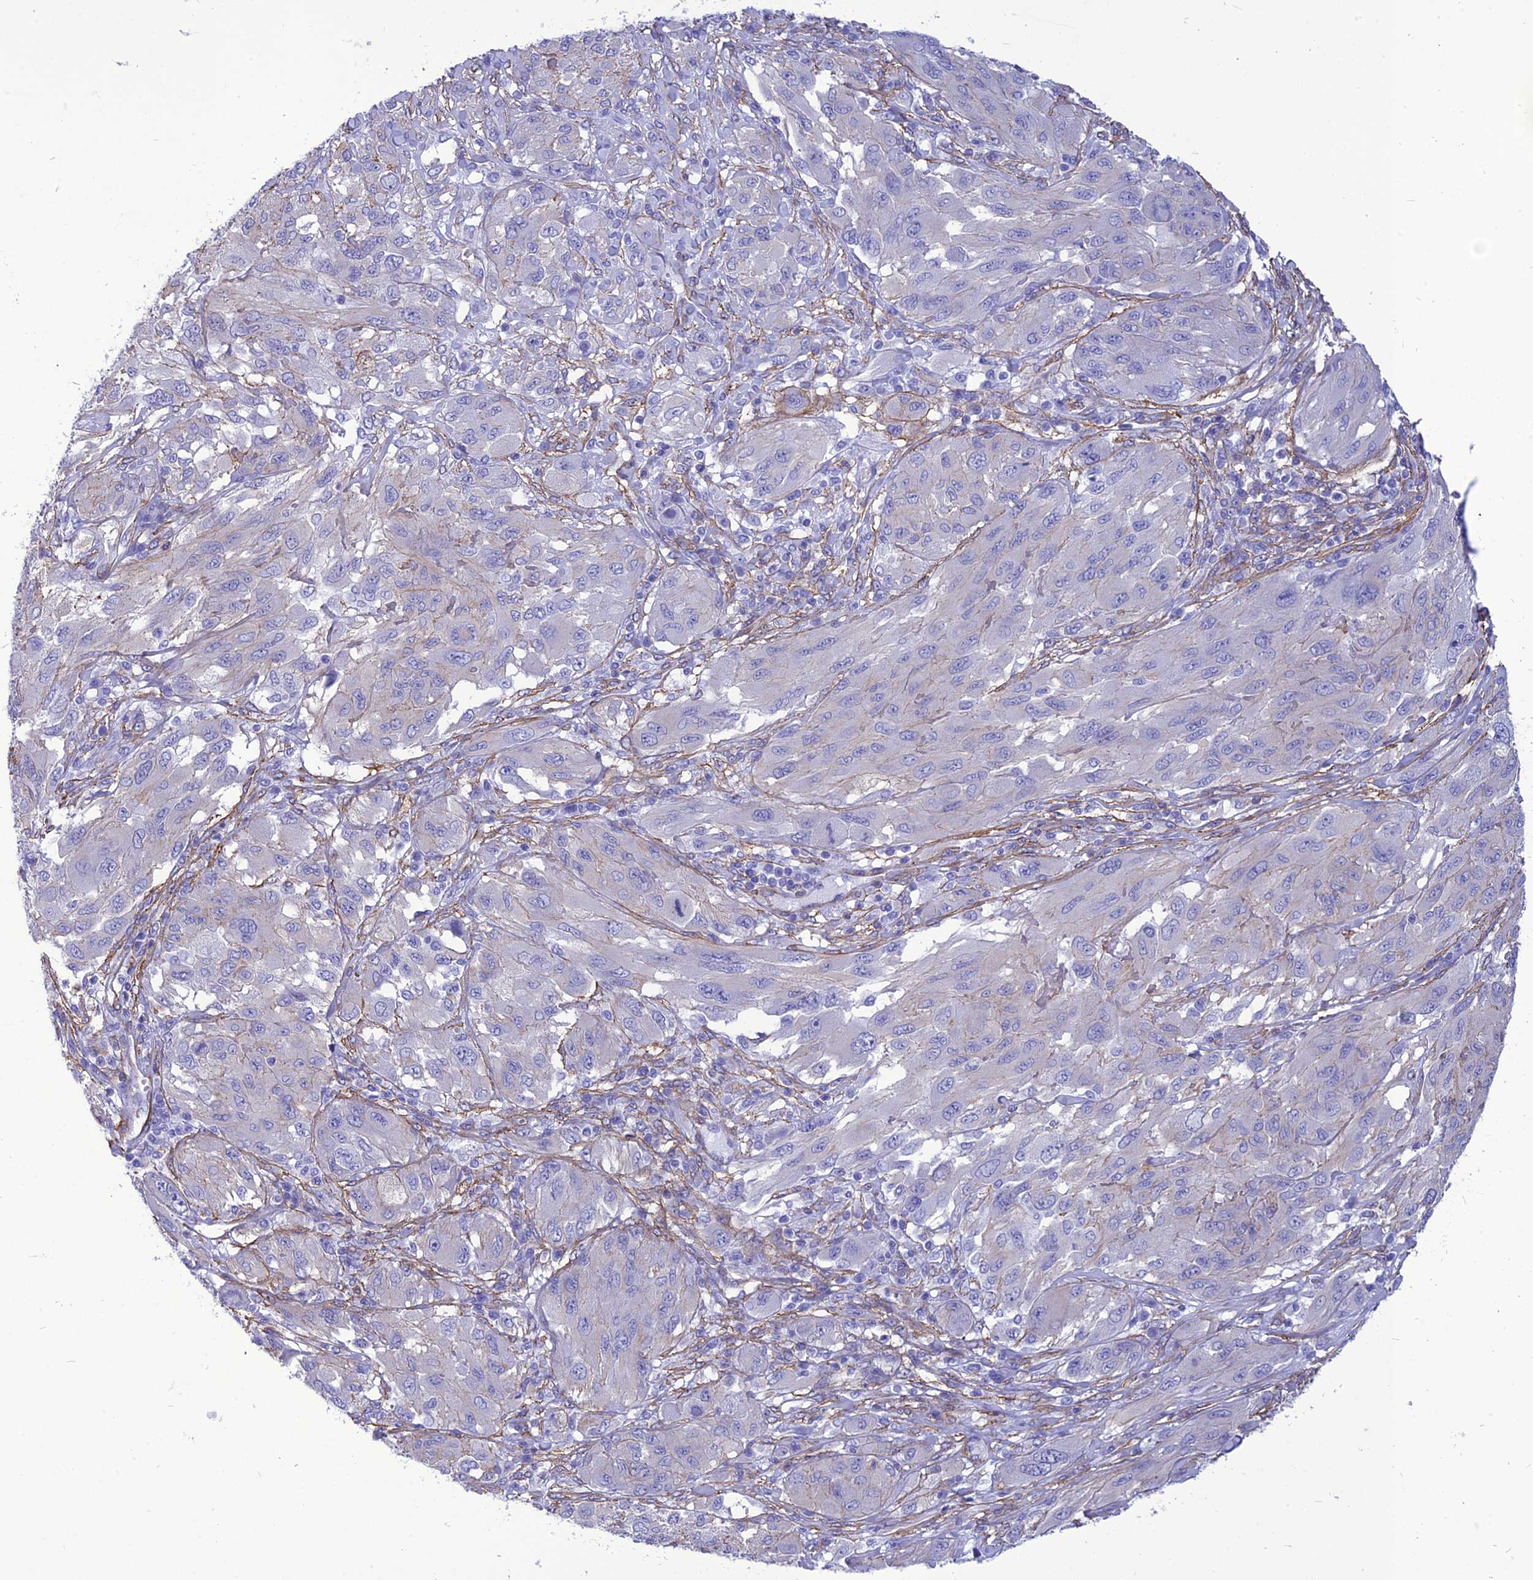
{"staining": {"intensity": "negative", "quantity": "none", "location": "none"}, "tissue": "melanoma", "cell_type": "Tumor cells", "image_type": "cancer", "snomed": [{"axis": "morphology", "description": "Malignant melanoma, NOS"}, {"axis": "topography", "description": "Skin"}], "caption": "Image shows no significant protein staining in tumor cells of melanoma.", "gene": "NKD1", "patient": {"sex": "female", "age": 91}}